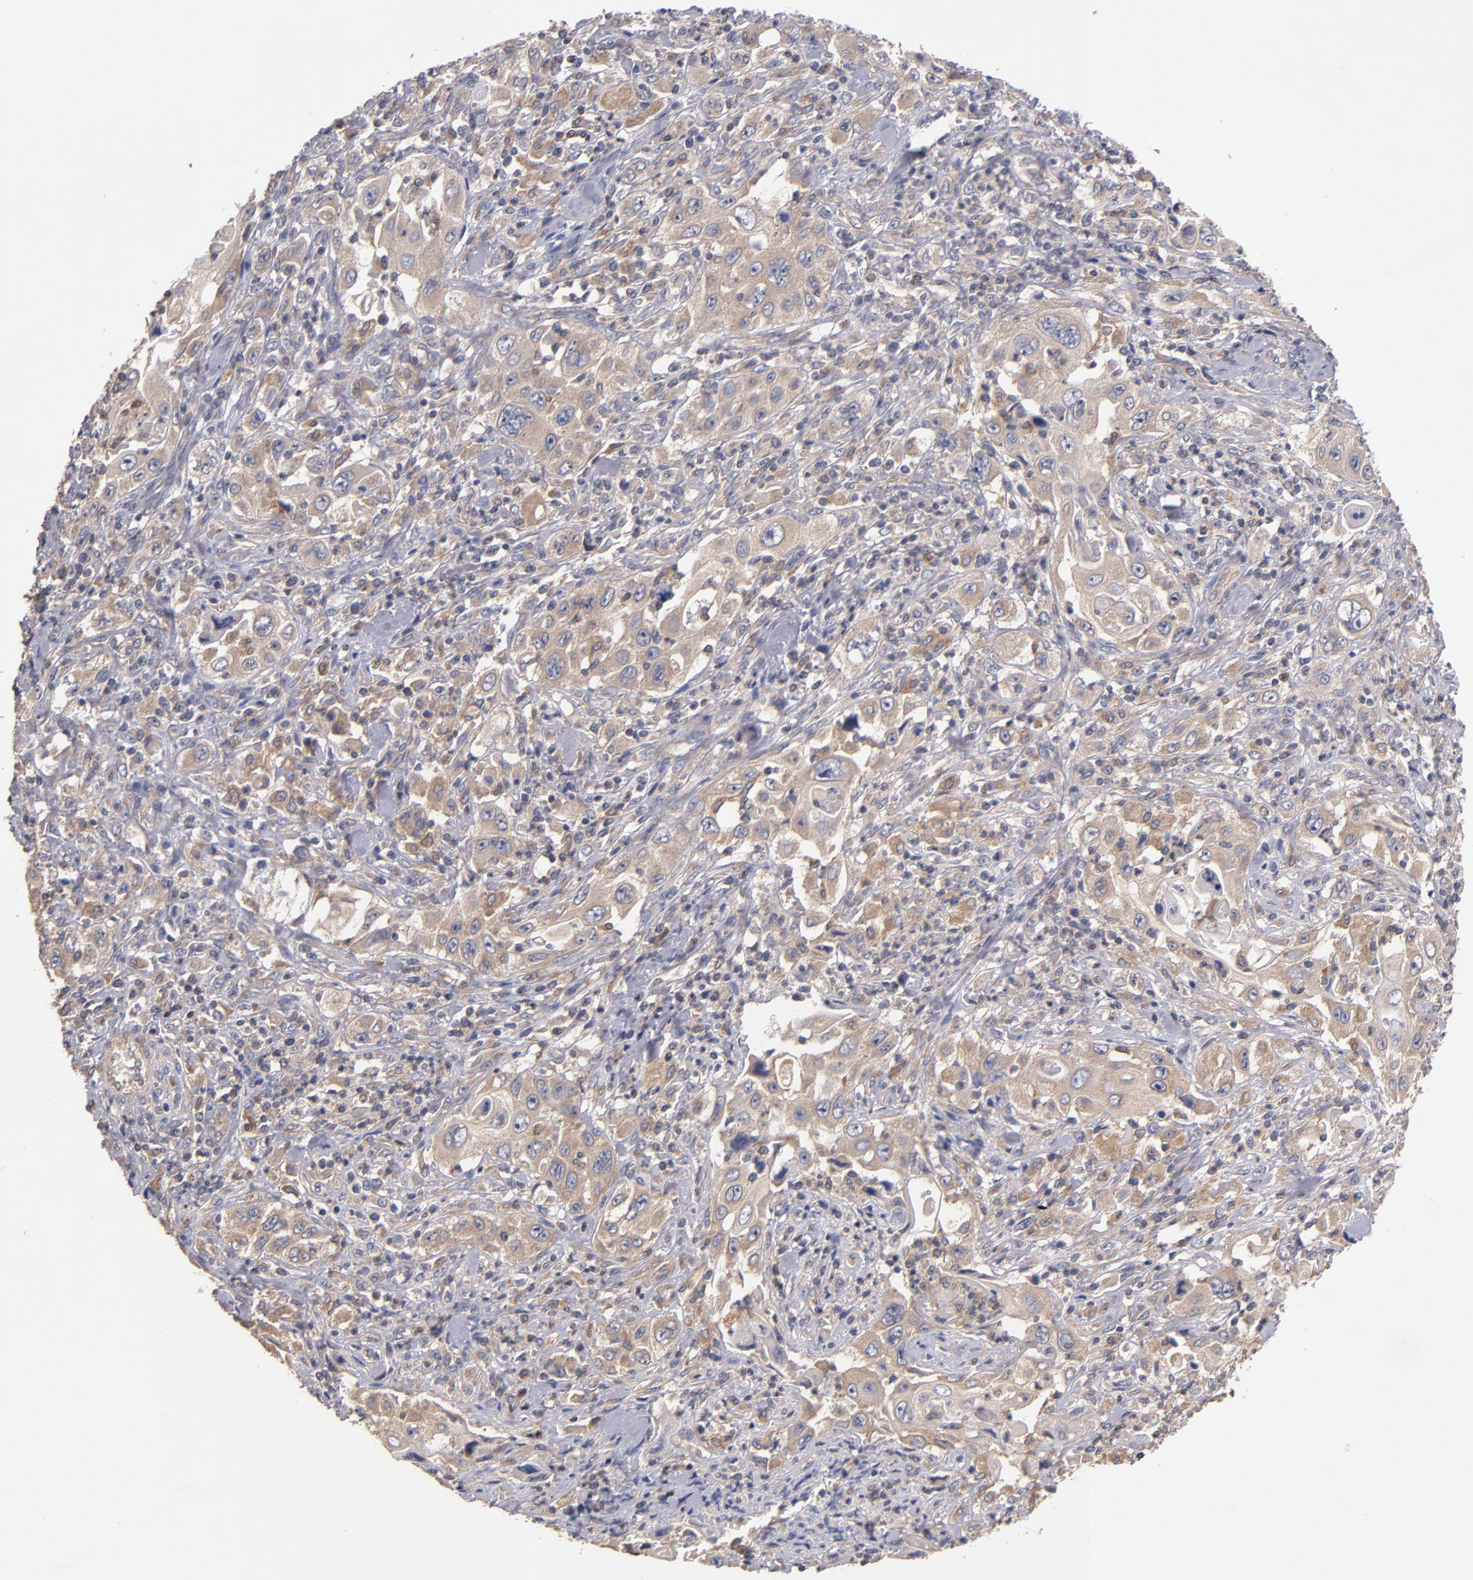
{"staining": {"intensity": "weak", "quantity": ">75%", "location": "cytoplasmic/membranous"}, "tissue": "pancreatic cancer", "cell_type": "Tumor cells", "image_type": "cancer", "snomed": [{"axis": "morphology", "description": "Adenocarcinoma, NOS"}, {"axis": "topography", "description": "Pancreas"}], "caption": "Tumor cells display weak cytoplasmic/membranous expression in approximately >75% of cells in pancreatic cancer (adenocarcinoma). The staining was performed using DAB (3,3'-diaminobenzidine) to visualize the protein expression in brown, while the nuclei were stained in blue with hematoxylin (Magnification: 20x).", "gene": "DACT1", "patient": {"sex": "male", "age": 70}}